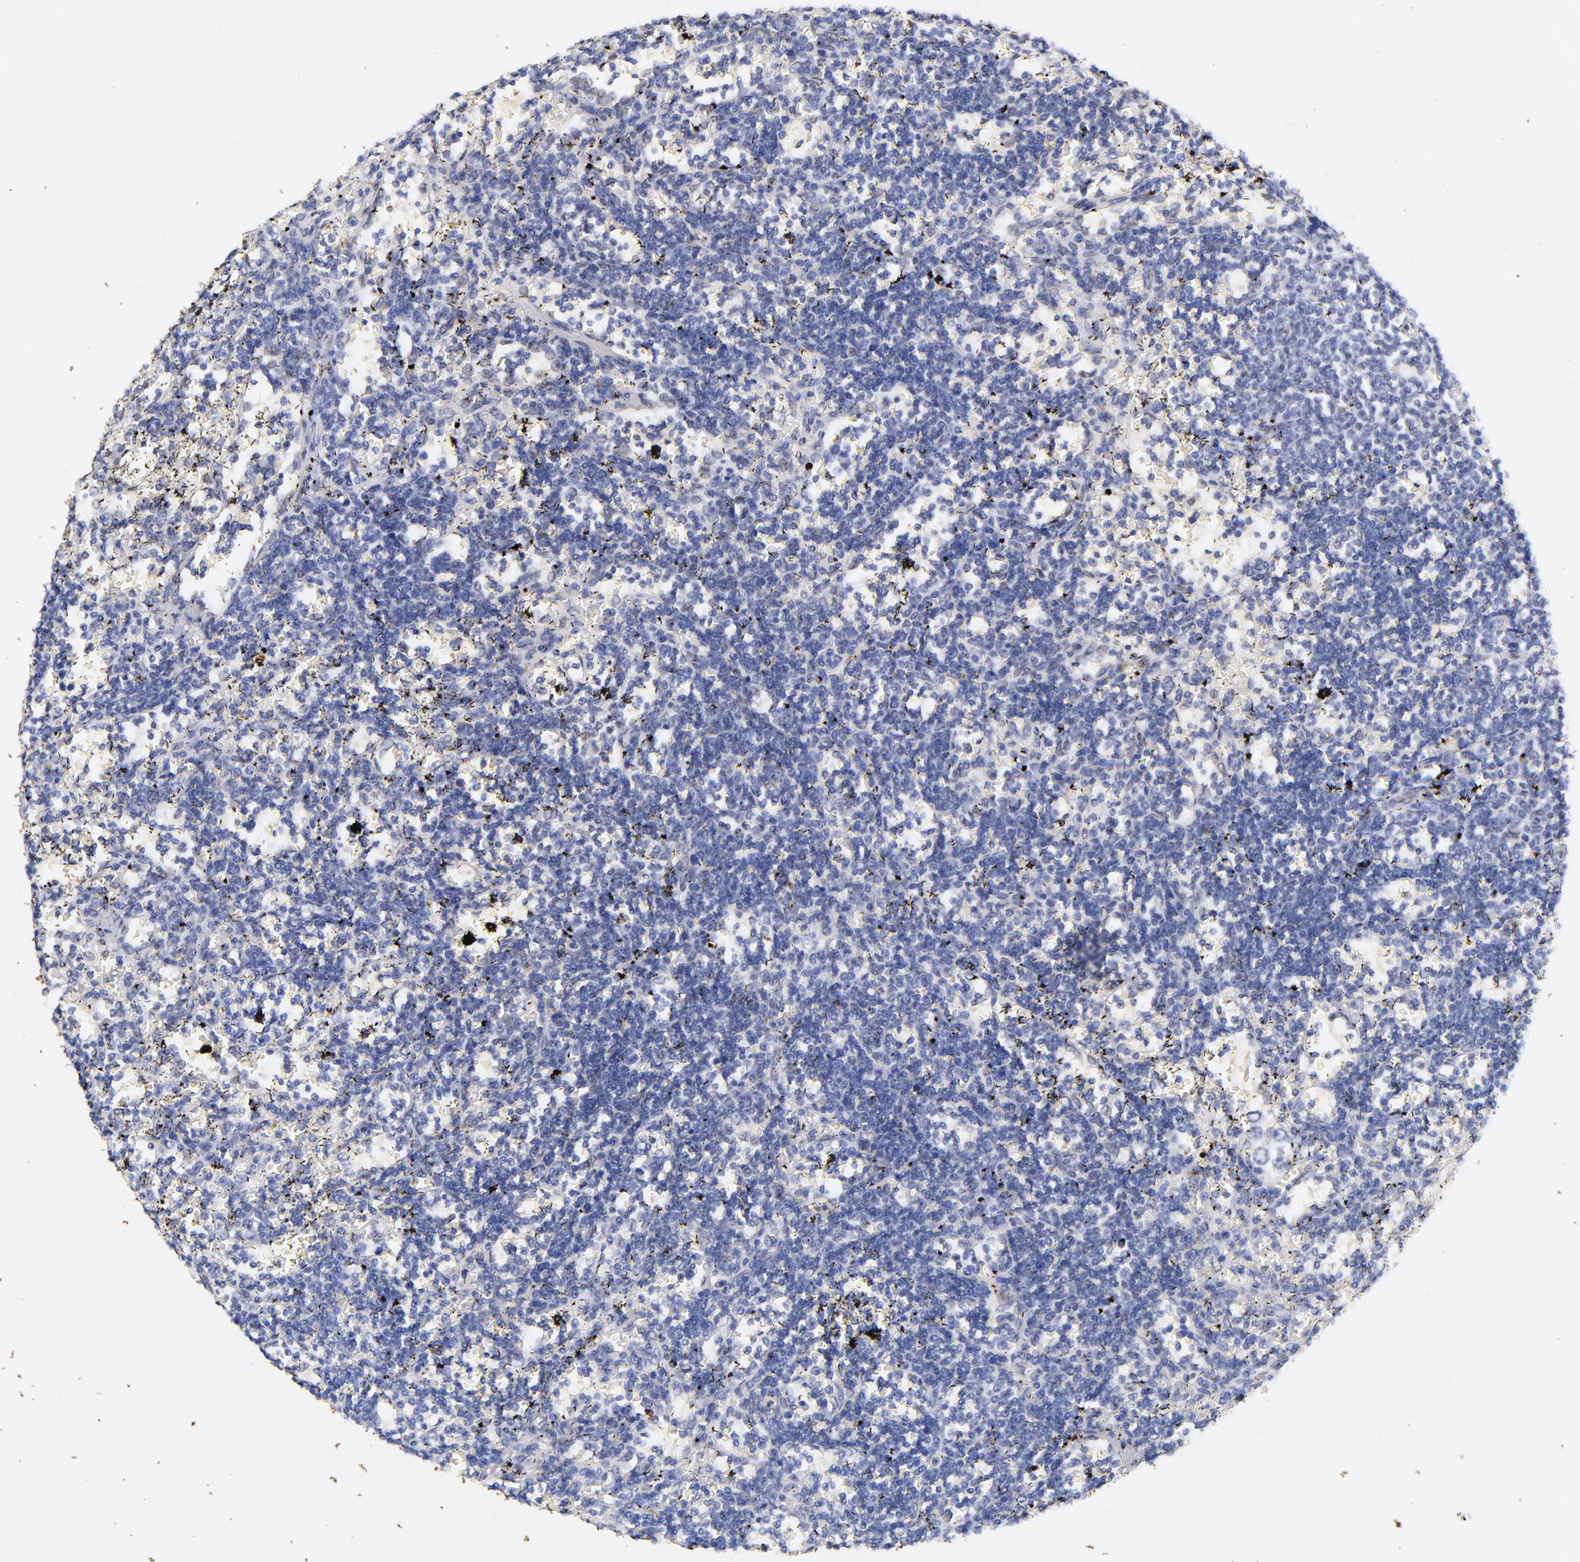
{"staining": {"intensity": "negative", "quantity": "none", "location": "none"}, "tissue": "lymphoma", "cell_type": "Tumor cells", "image_type": "cancer", "snomed": [{"axis": "morphology", "description": "Malignant lymphoma, non-Hodgkin's type, Low grade"}, {"axis": "topography", "description": "Spleen"}], "caption": "This is a micrograph of immunohistochemistry staining of lymphoma, which shows no positivity in tumor cells.", "gene": "ZFP92", "patient": {"sex": "male", "age": 60}}